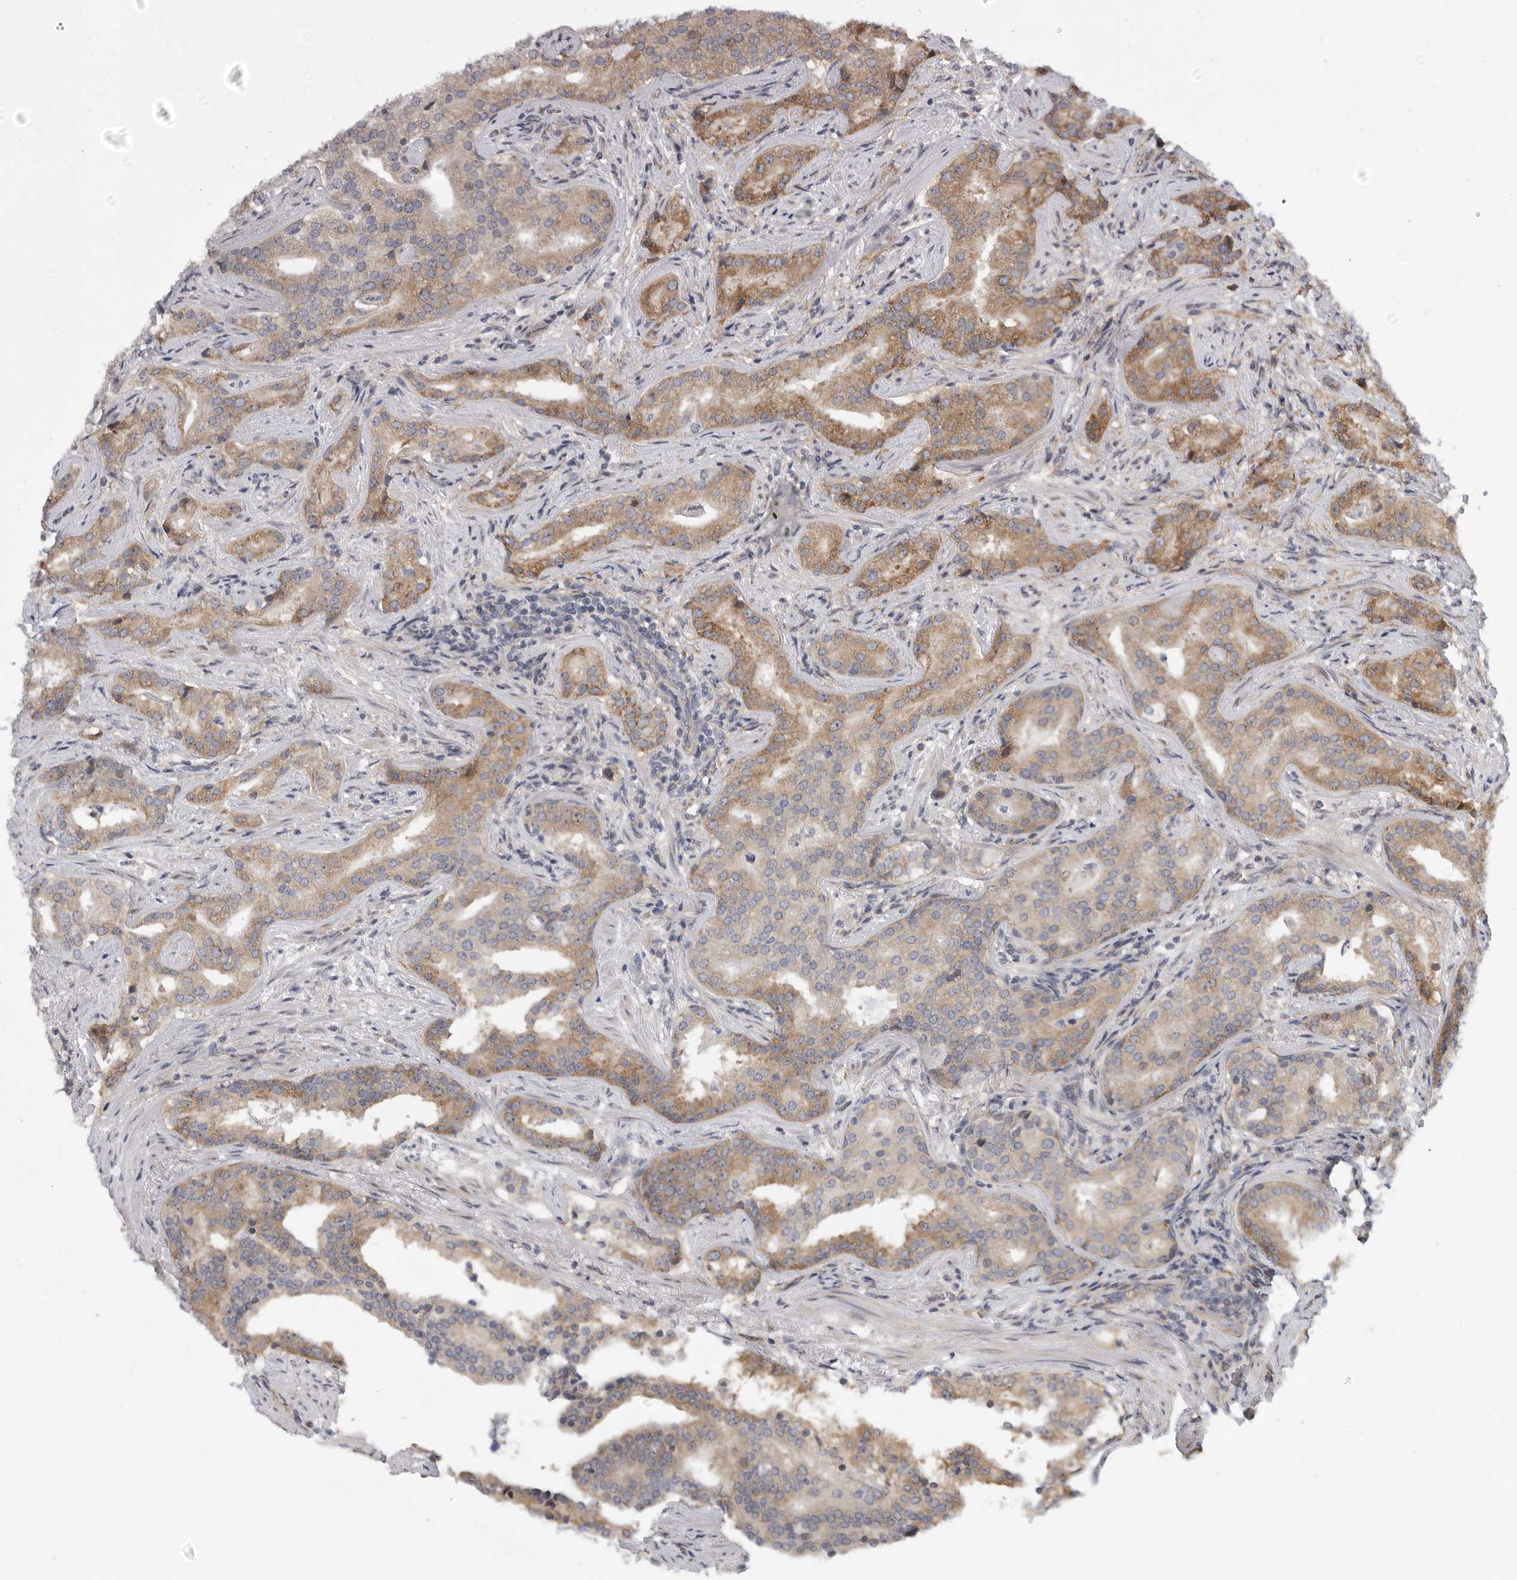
{"staining": {"intensity": "moderate", "quantity": ">75%", "location": "cytoplasmic/membranous"}, "tissue": "prostate cancer", "cell_type": "Tumor cells", "image_type": "cancer", "snomed": [{"axis": "morphology", "description": "Adenocarcinoma, Low grade"}, {"axis": "topography", "description": "Prostate"}], "caption": "The histopathology image displays immunohistochemical staining of prostate cancer (adenocarcinoma (low-grade)). There is moderate cytoplasmic/membranous staining is present in approximately >75% of tumor cells.", "gene": "FBXO43", "patient": {"sex": "male", "age": 67}}